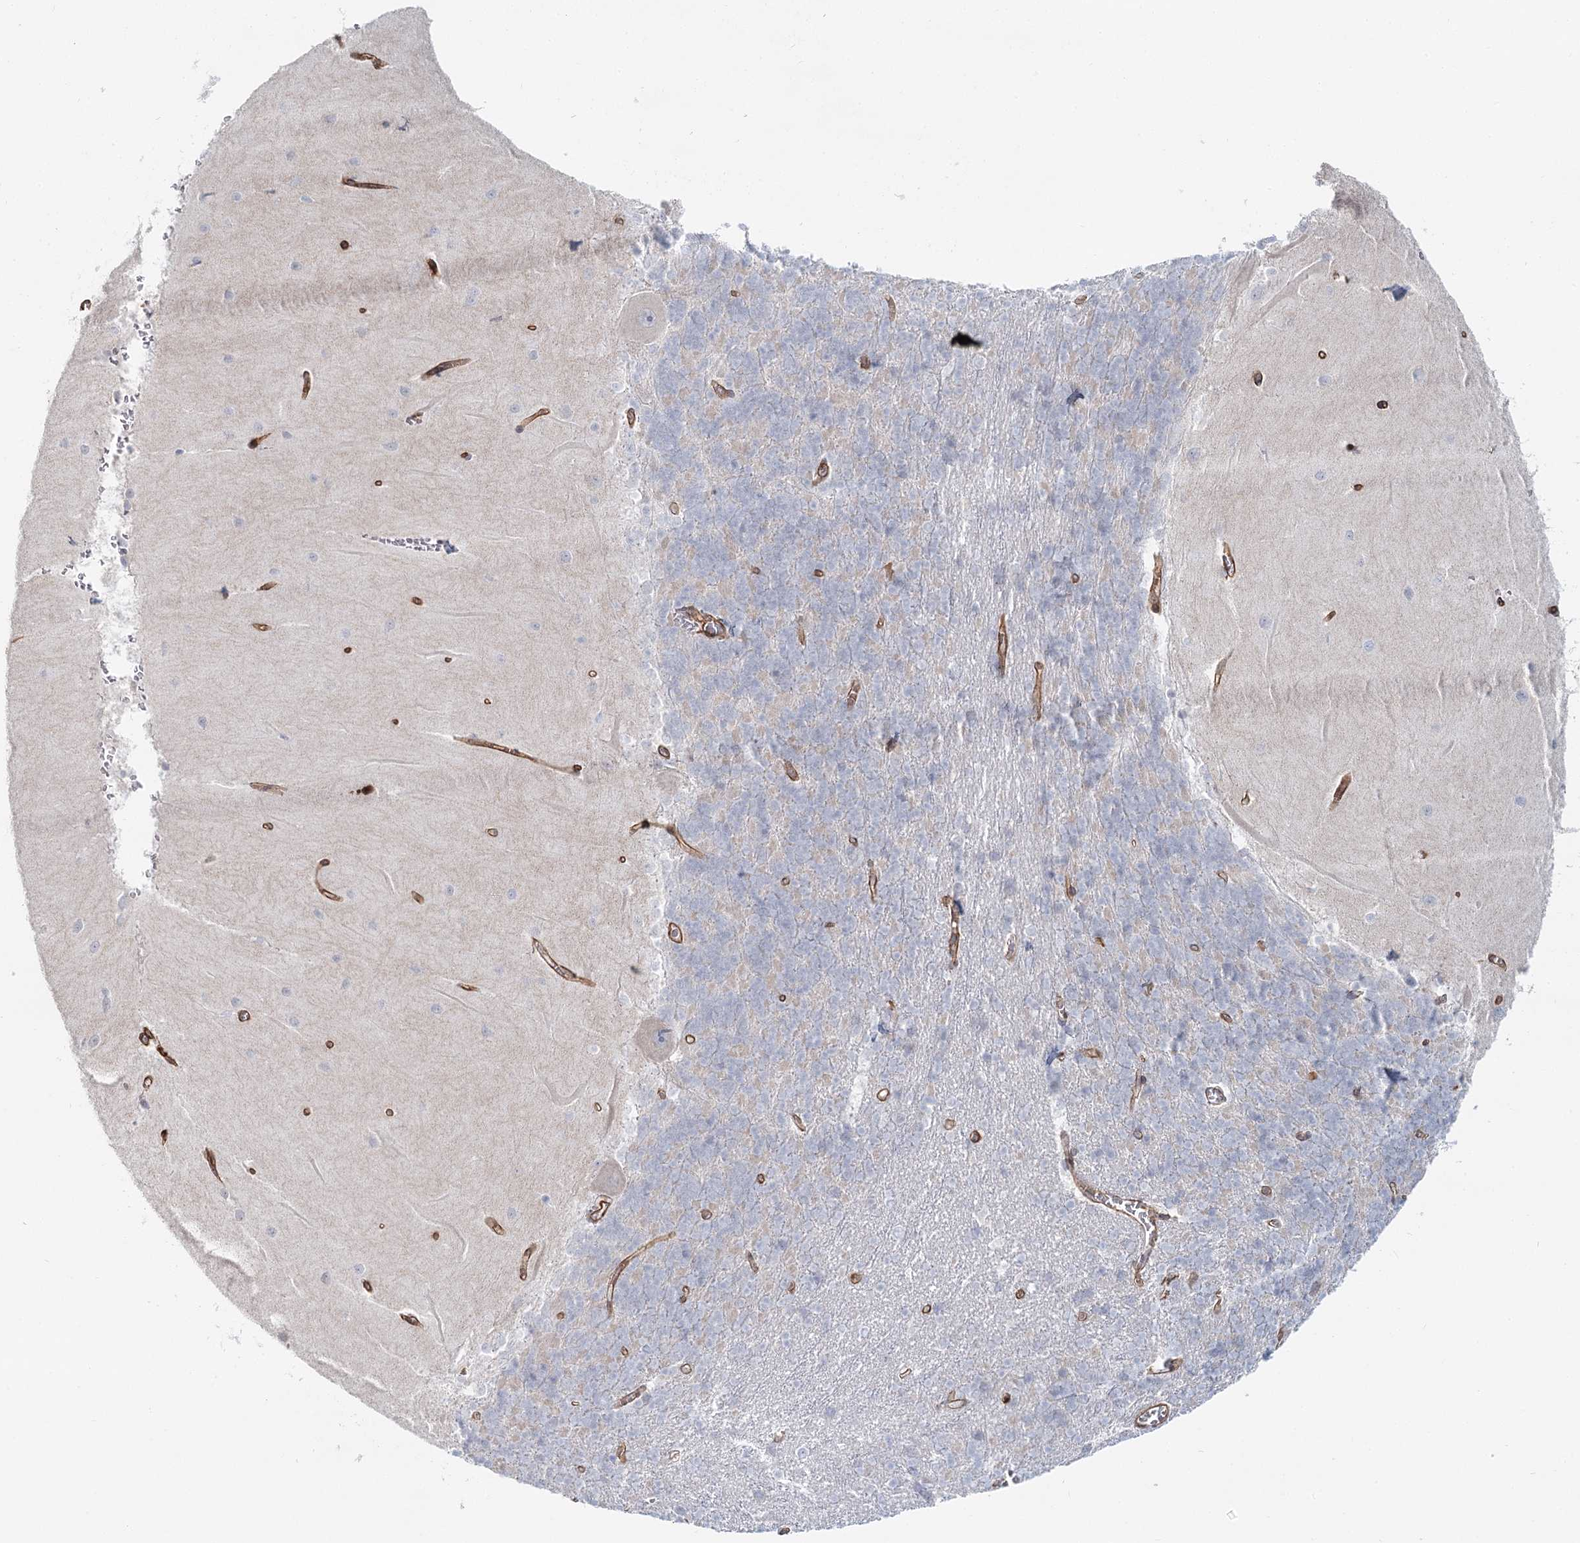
{"staining": {"intensity": "negative", "quantity": "none", "location": "none"}, "tissue": "cerebellum", "cell_type": "Cells in granular layer", "image_type": "normal", "snomed": [{"axis": "morphology", "description": "Normal tissue, NOS"}, {"axis": "topography", "description": "Cerebellum"}], "caption": "Cerebellum was stained to show a protein in brown. There is no significant expression in cells in granular layer.", "gene": "ZFYVE28", "patient": {"sex": "male", "age": 37}}